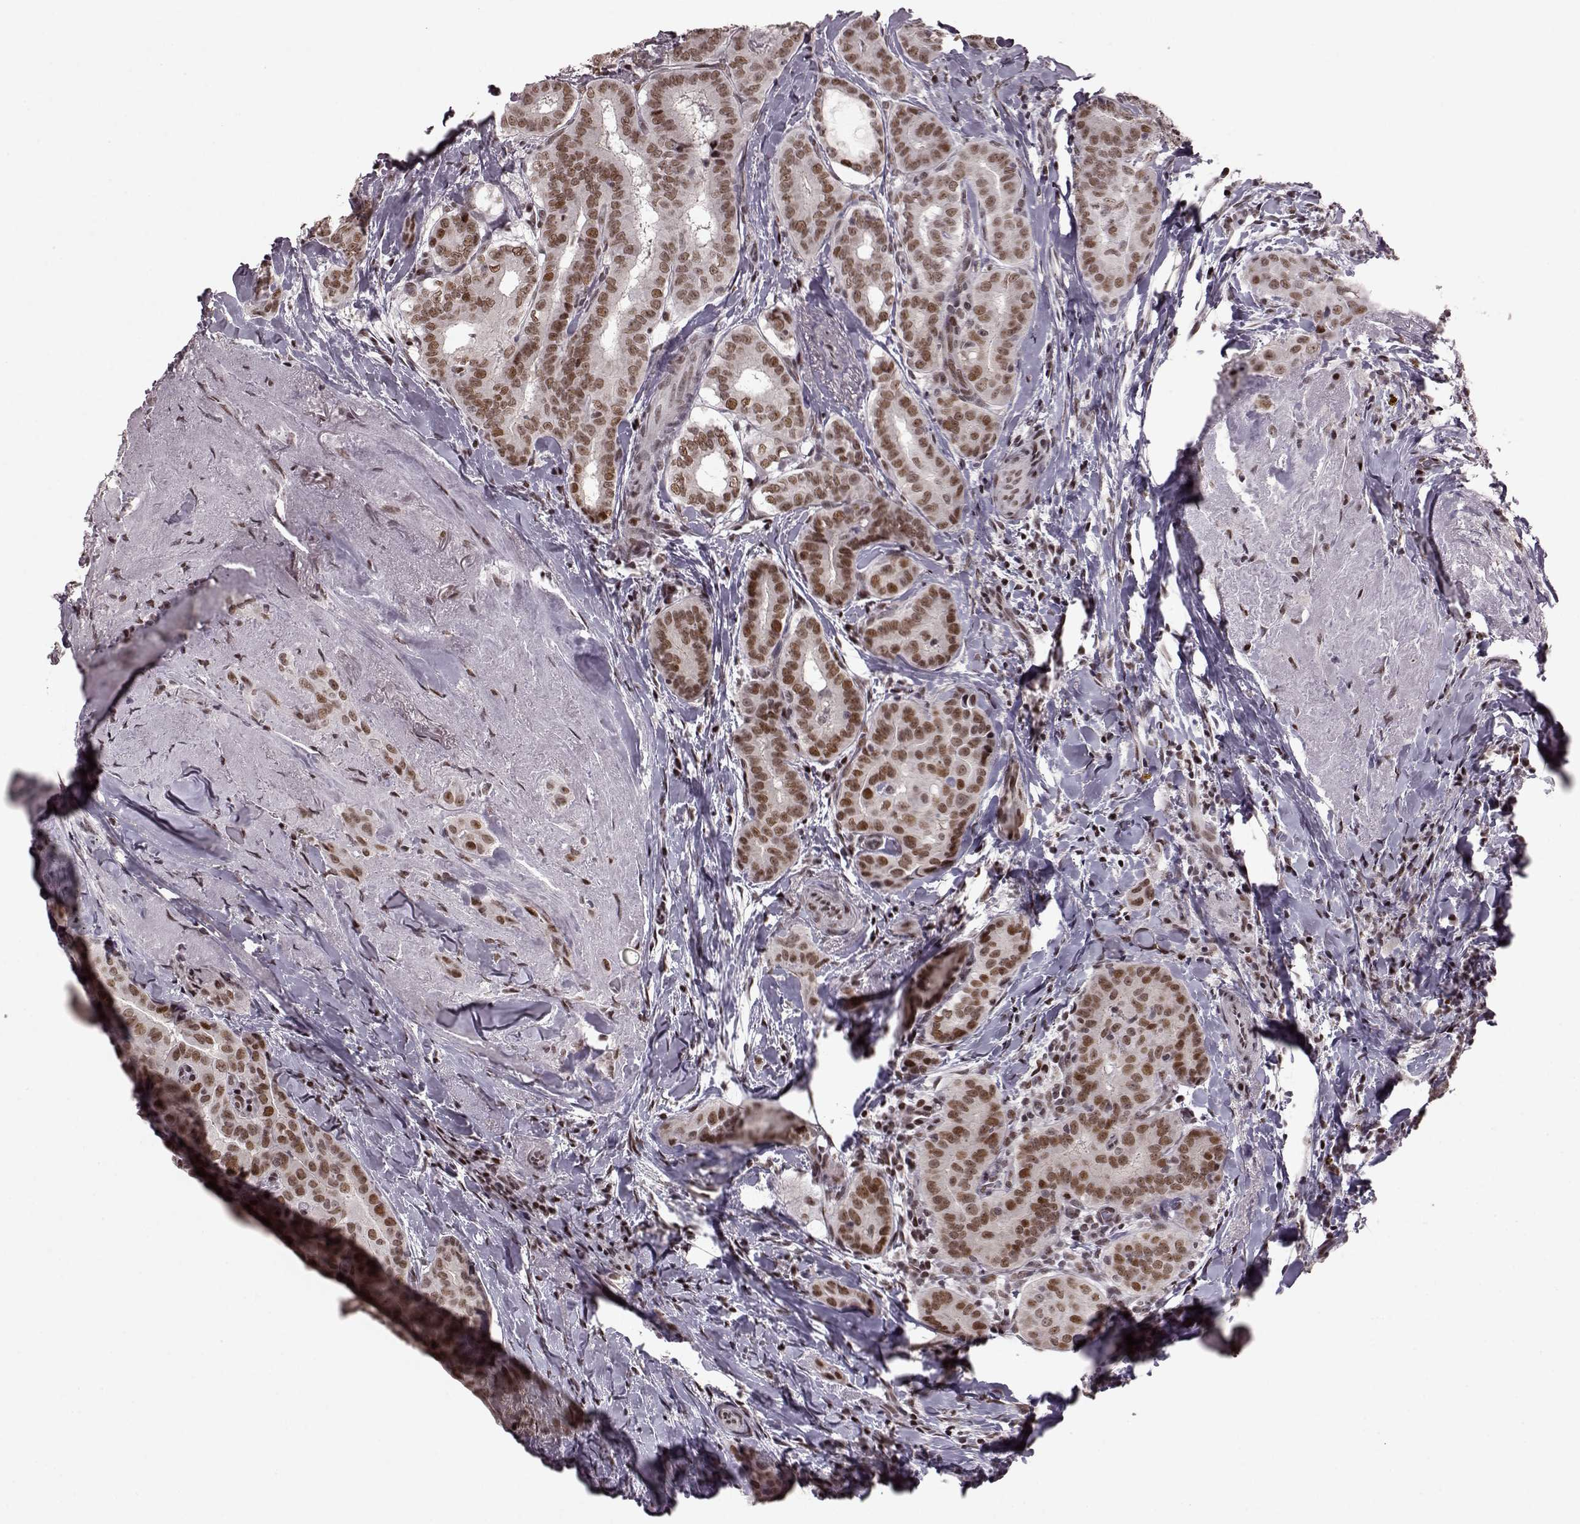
{"staining": {"intensity": "moderate", "quantity": ">75%", "location": "nuclear"}, "tissue": "thyroid cancer", "cell_type": "Tumor cells", "image_type": "cancer", "snomed": [{"axis": "morphology", "description": "Papillary adenocarcinoma, NOS"}, {"axis": "morphology", "description": "Papillary adenoma metastatic"}, {"axis": "topography", "description": "Thyroid gland"}], "caption": "This image shows IHC staining of thyroid cancer, with medium moderate nuclear positivity in approximately >75% of tumor cells.", "gene": "NR2C1", "patient": {"sex": "female", "age": 50}}